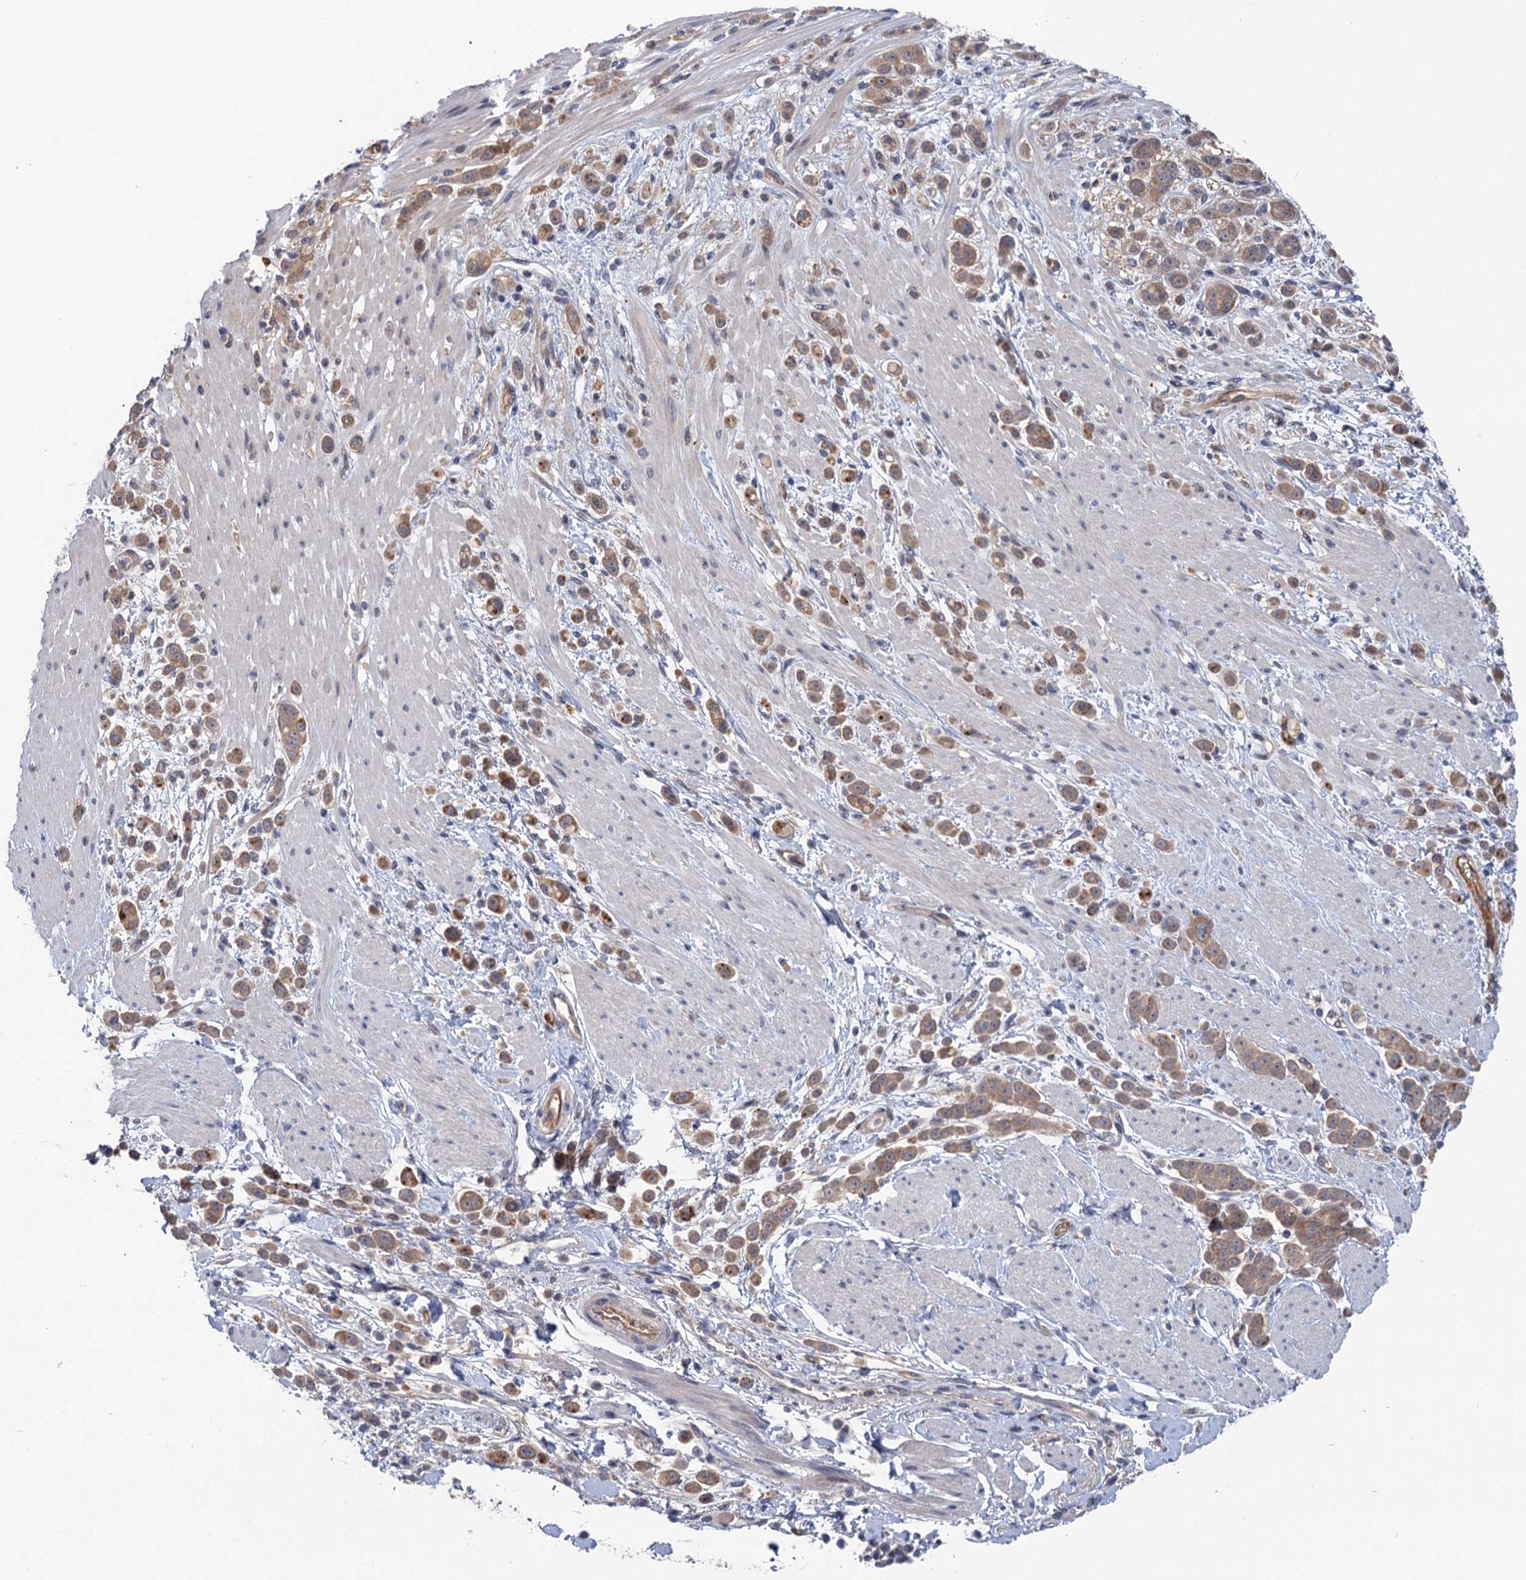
{"staining": {"intensity": "moderate", "quantity": ">75%", "location": "cytoplasmic/membranous"}, "tissue": "pancreatic cancer", "cell_type": "Tumor cells", "image_type": "cancer", "snomed": [{"axis": "morphology", "description": "Normal tissue, NOS"}, {"axis": "morphology", "description": "Adenocarcinoma, NOS"}, {"axis": "topography", "description": "Pancreas"}], "caption": "Adenocarcinoma (pancreatic) stained with DAB (3,3'-diaminobenzidine) immunohistochemistry displays medium levels of moderate cytoplasmic/membranous staining in about >75% of tumor cells.", "gene": "NEK8", "patient": {"sex": "female", "age": 64}}